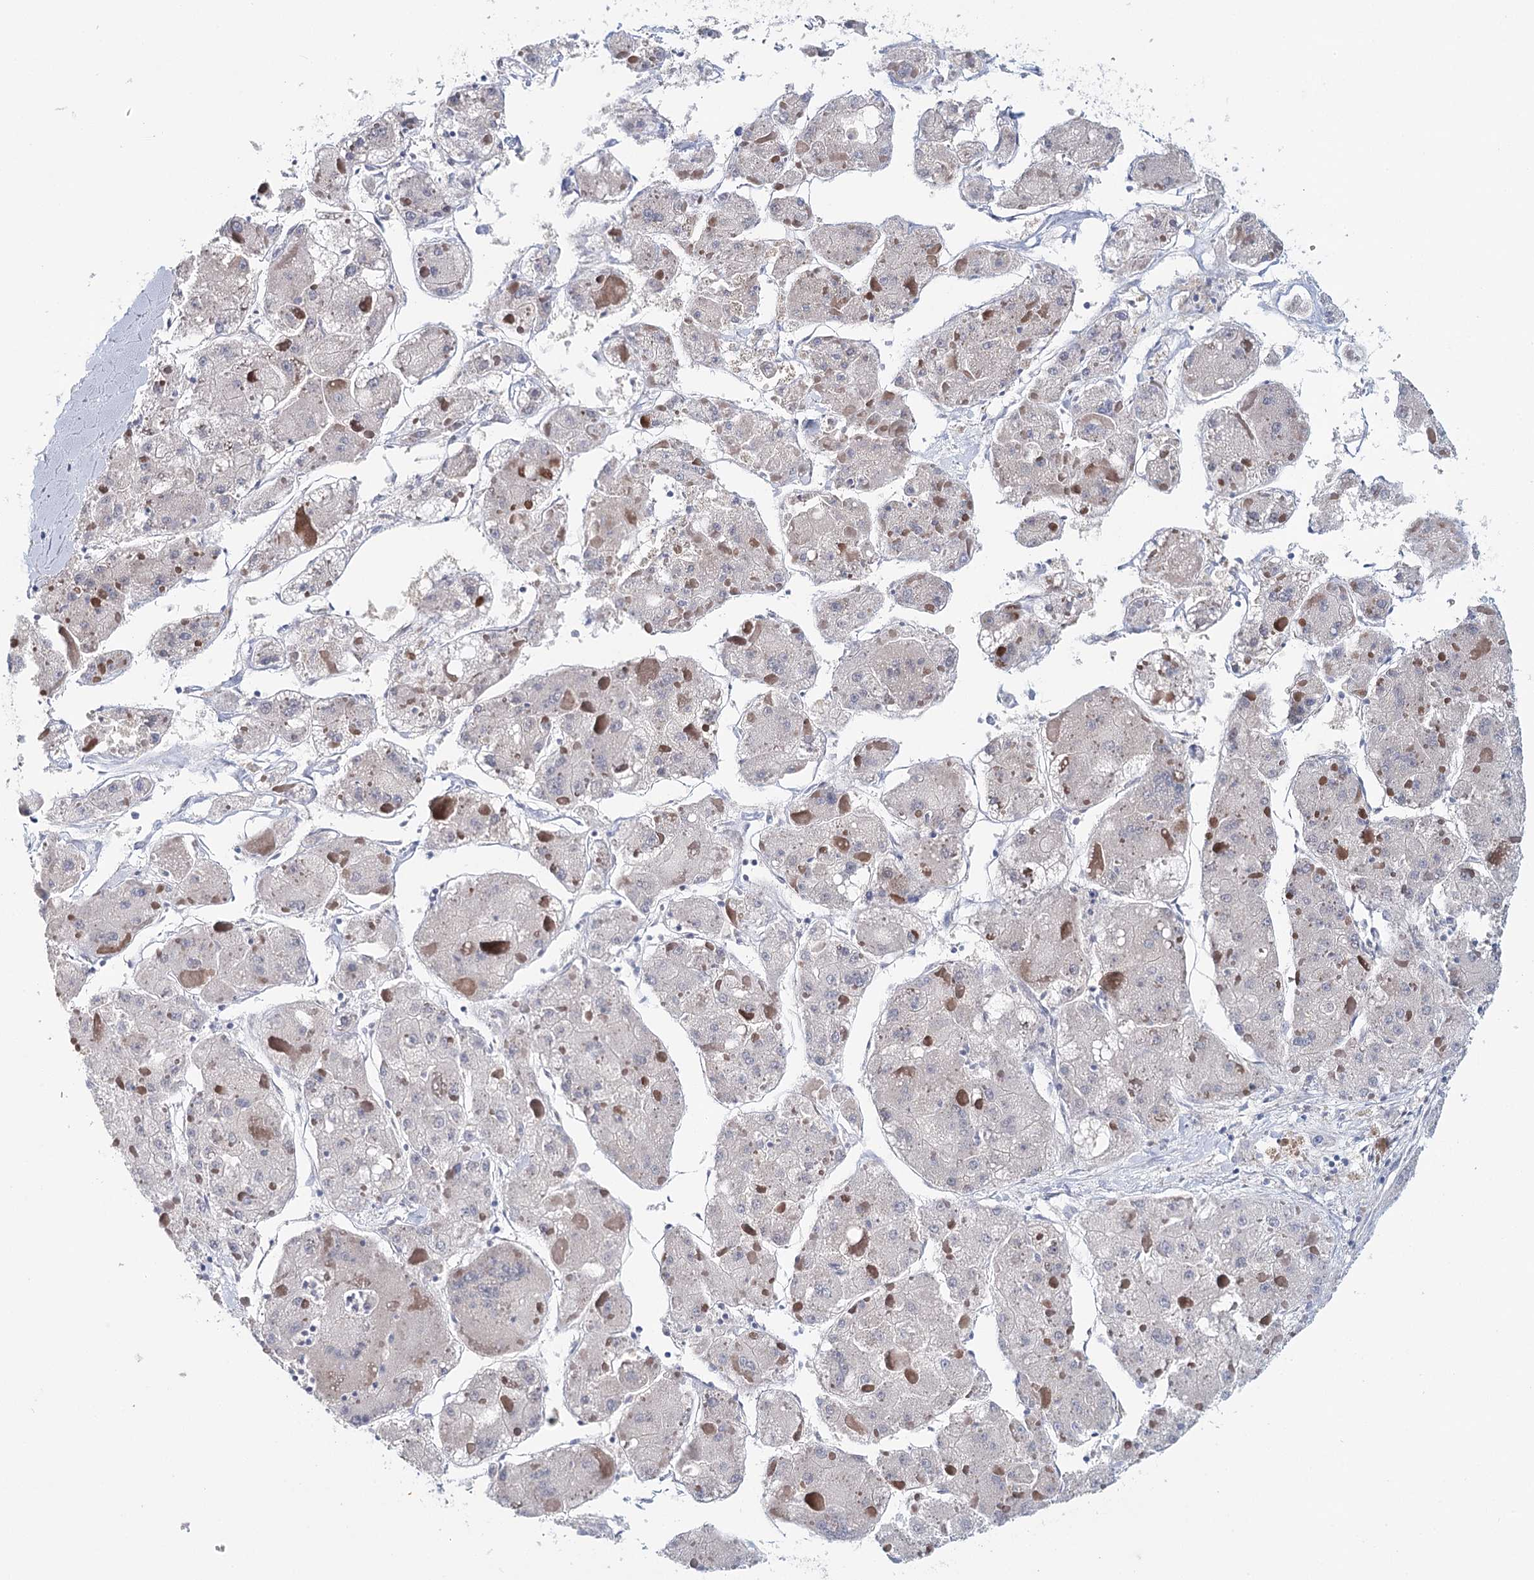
{"staining": {"intensity": "negative", "quantity": "none", "location": "none"}, "tissue": "liver cancer", "cell_type": "Tumor cells", "image_type": "cancer", "snomed": [{"axis": "morphology", "description": "Carcinoma, Hepatocellular, NOS"}, {"axis": "topography", "description": "Liver"}], "caption": "This photomicrograph is of hepatocellular carcinoma (liver) stained with IHC to label a protein in brown with the nuclei are counter-stained blue. There is no positivity in tumor cells.", "gene": "HSPA4L", "patient": {"sex": "female", "age": 73}}